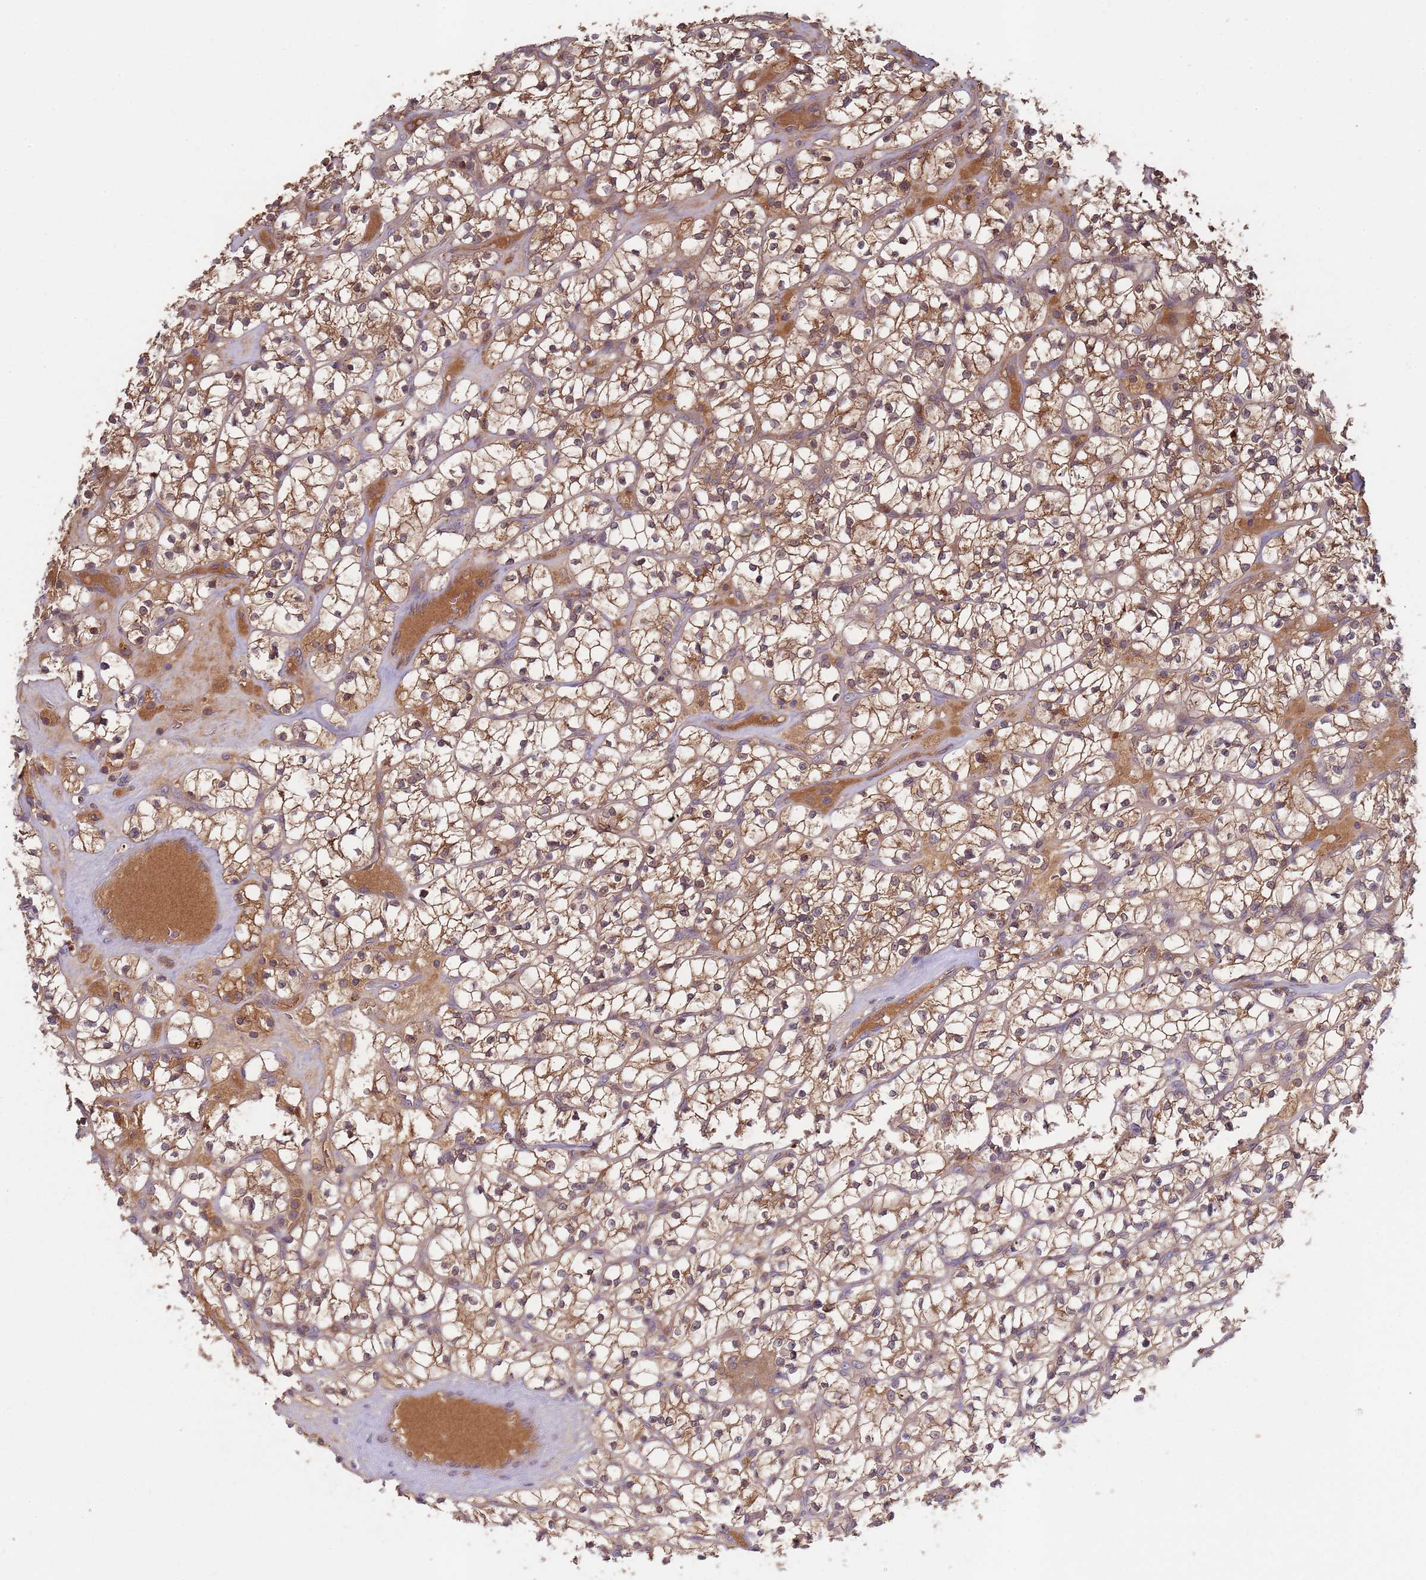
{"staining": {"intensity": "moderate", "quantity": ">75%", "location": "cytoplasmic/membranous"}, "tissue": "renal cancer", "cell_type": "Tumor cells", "image_type": "cancer", "snomed": [{"axis": "morphology", "description": "Adenocarcinoma, NOS"}, {"axis": "topography", "description": "Kidney"}], "caption": "A medium amount of moderate cytoplasmic/membranous expression is identified in about >75% of tumor cells in adenocarcinoma (renal) tissue.", "gene": "OR5A2", "patient": {"sex": "female", "age": 64}}